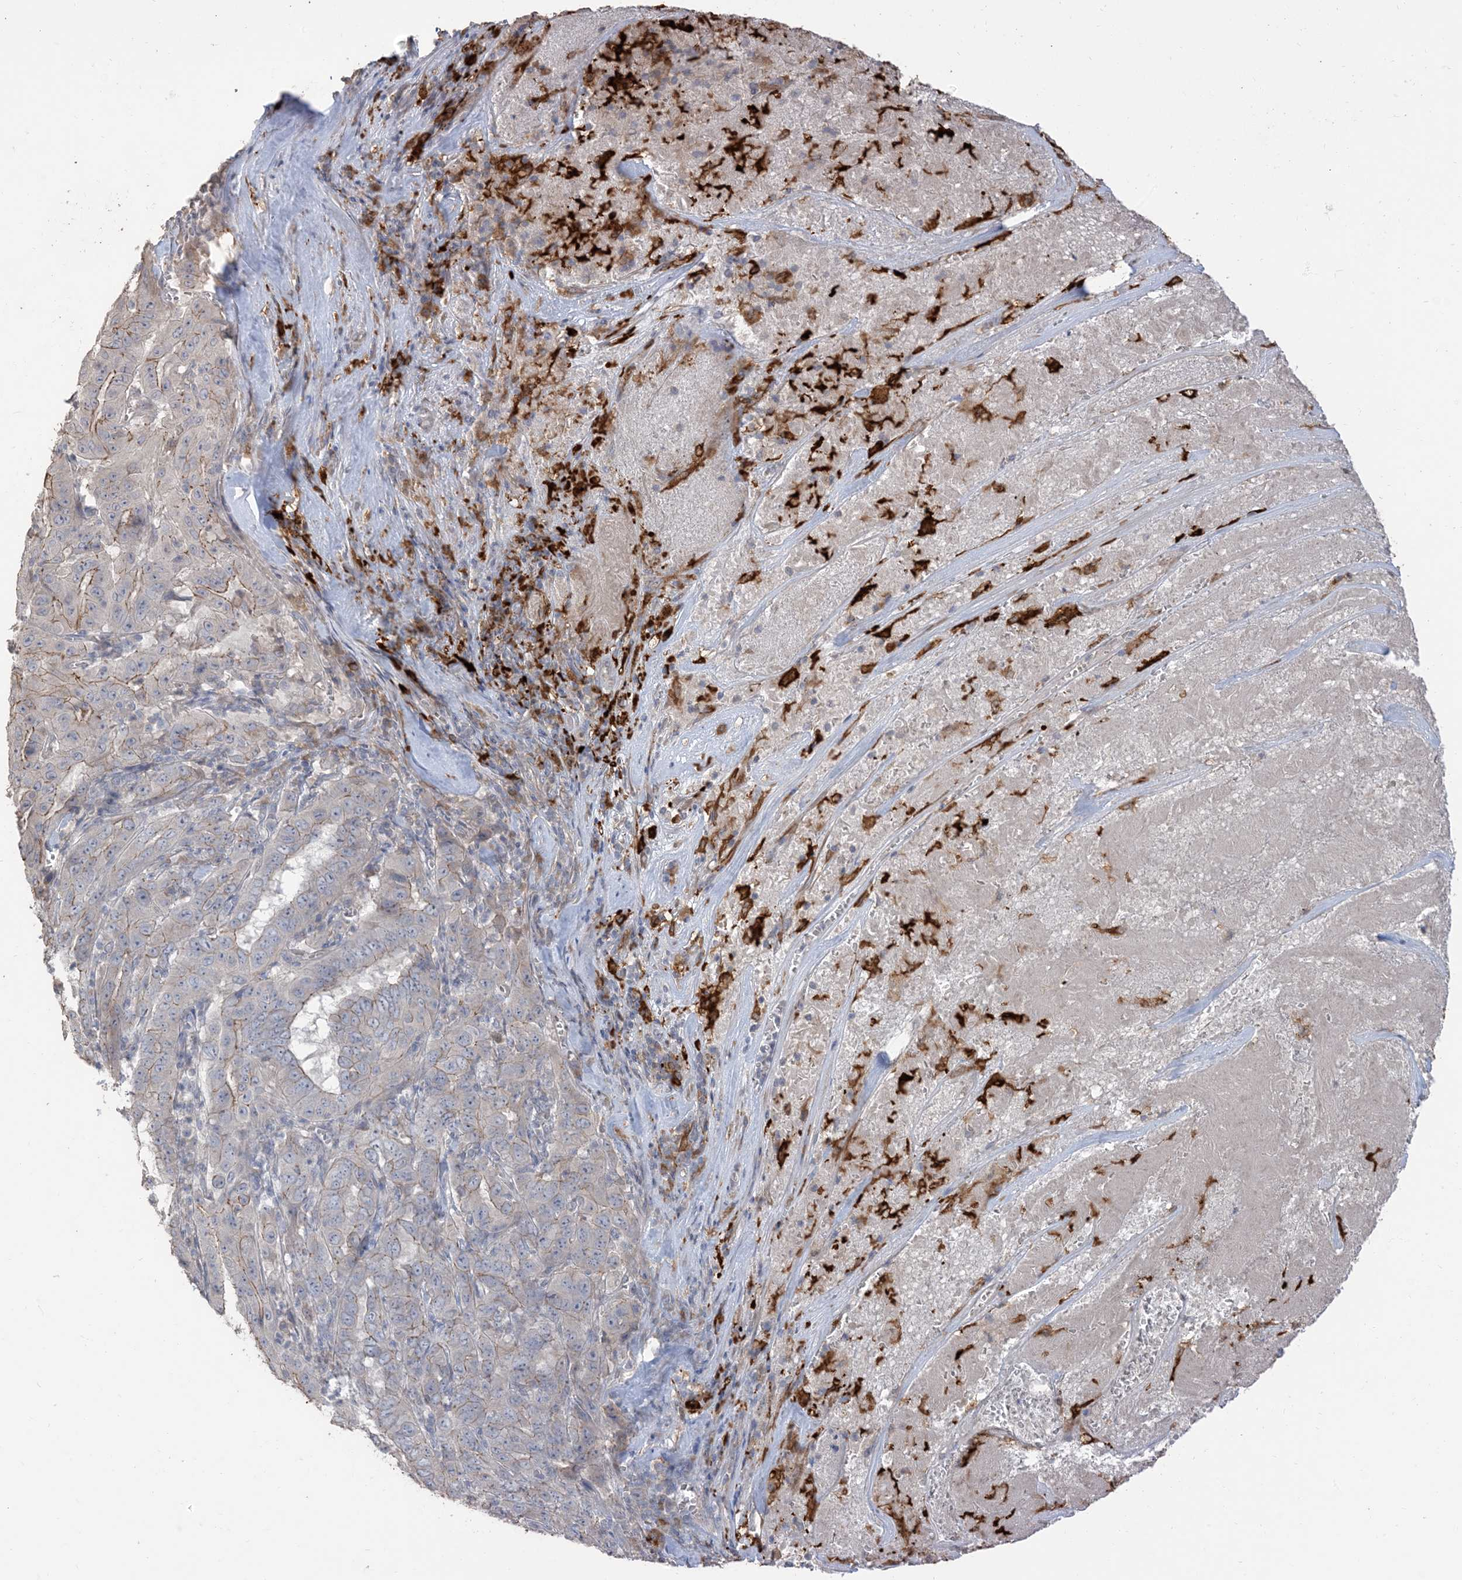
{"staining": {"intensity": "moderate", "quantity": "25%-75%", "location": "cytoplasmic/membranous"}, "tissue": "pancreatic cancer", "cell_type": "Tumor cells", "image_type": "cancer", "snomed": [{"axis": "morphology", "description": "Adenocarcinoma, NOS"}, {"axis": "topography", "description": "Pancreas"}], "caption": "DAB immunohistochemical staining of pancreatic cancer exhibits moderate cytoplasmic/membranous protein positivity in approximately 25%-75% of tumor cells.", "gene": "RNF175", "patient": {"sex": "male", "age": 63}}